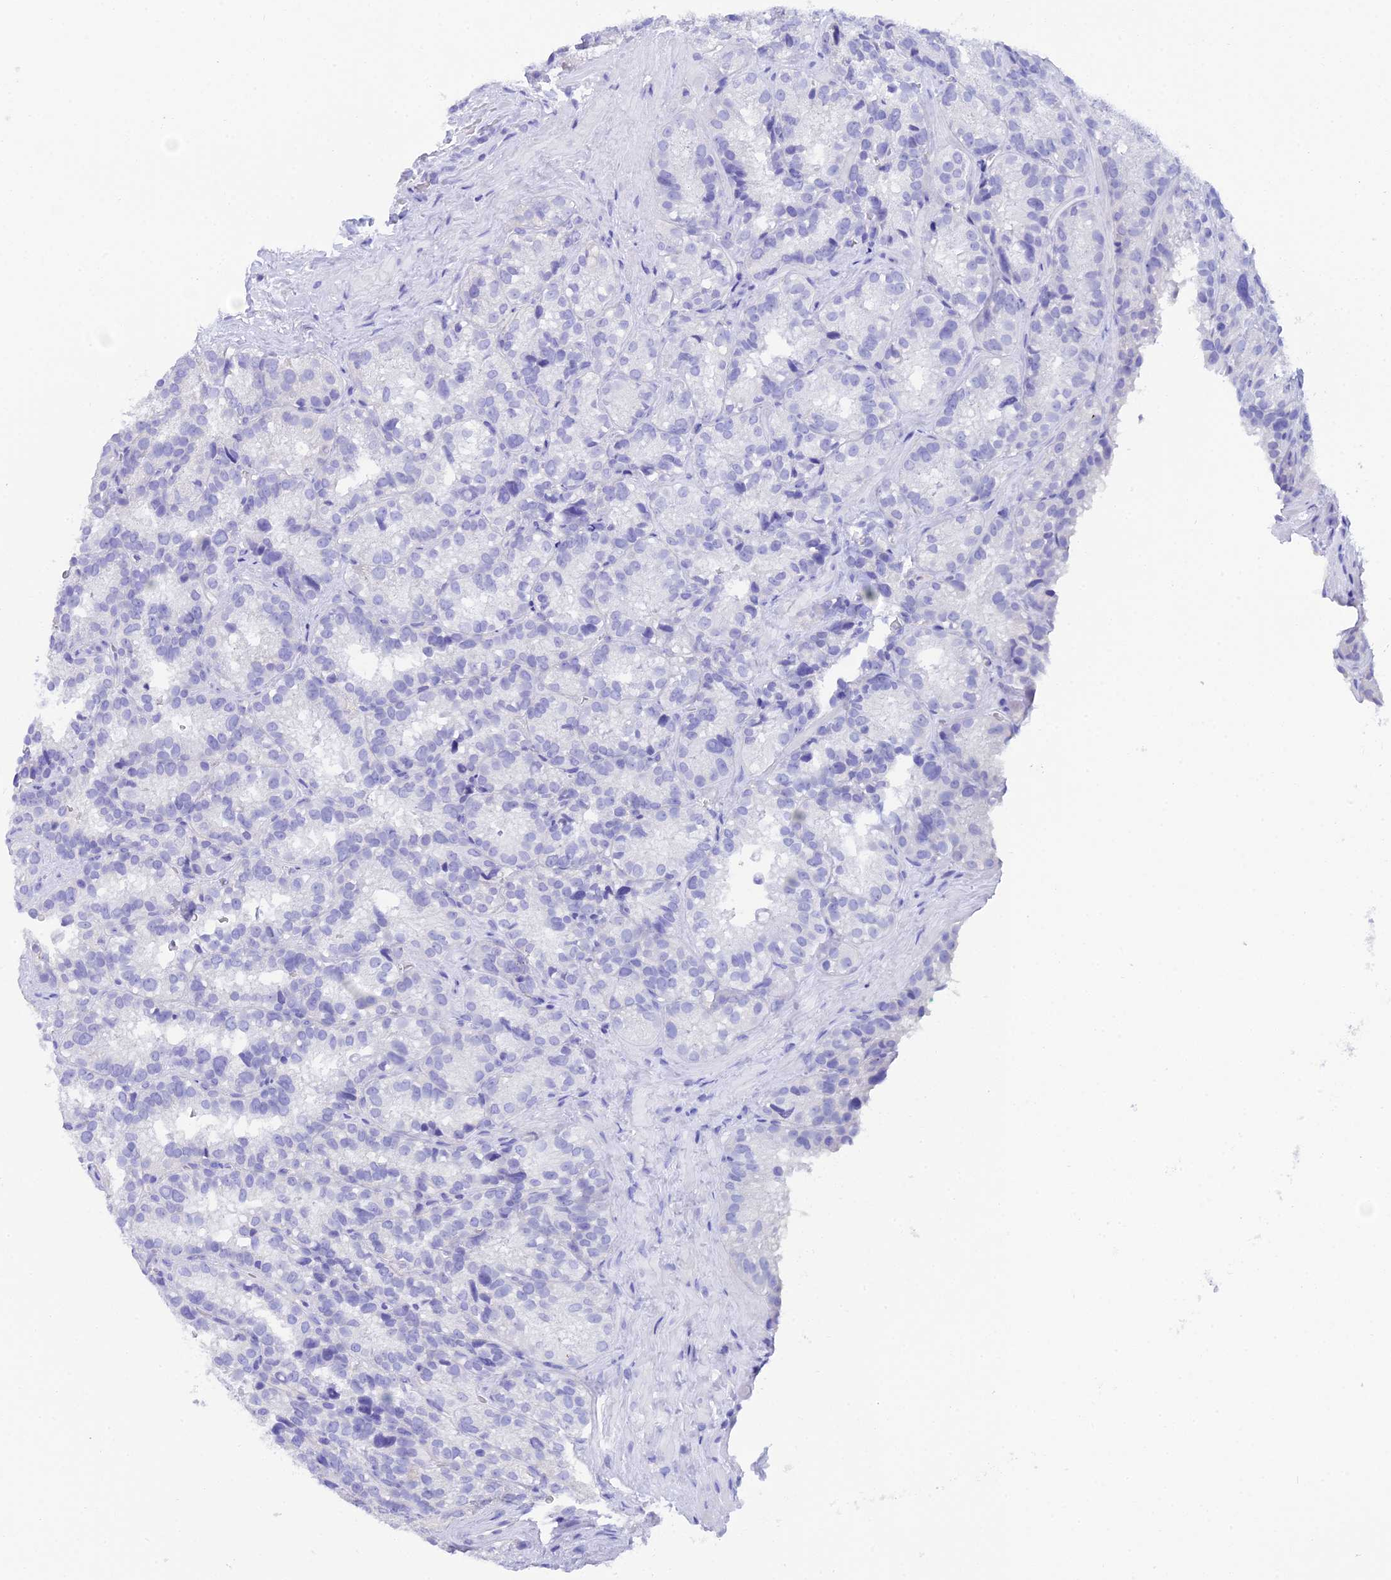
{"staining": {"intensity": "negative", "quantity": "none", "location": "none"}, "tissue": "seminal vesicle", "cell_type": "Glandular cells", "image_type": "normal", "snomed": [{"axis": "morphology", "description": "Normal tissue, NOS"}, {"axis": "topography", "description": "Seminal veicle"}], "caption": "IHC micrograph of normal seminal vesicle stained for a protein (brown), which reveals no positivity in glandular cells.", "gene": "REG1A", "patient": {"sex": "male", "age": 58}}